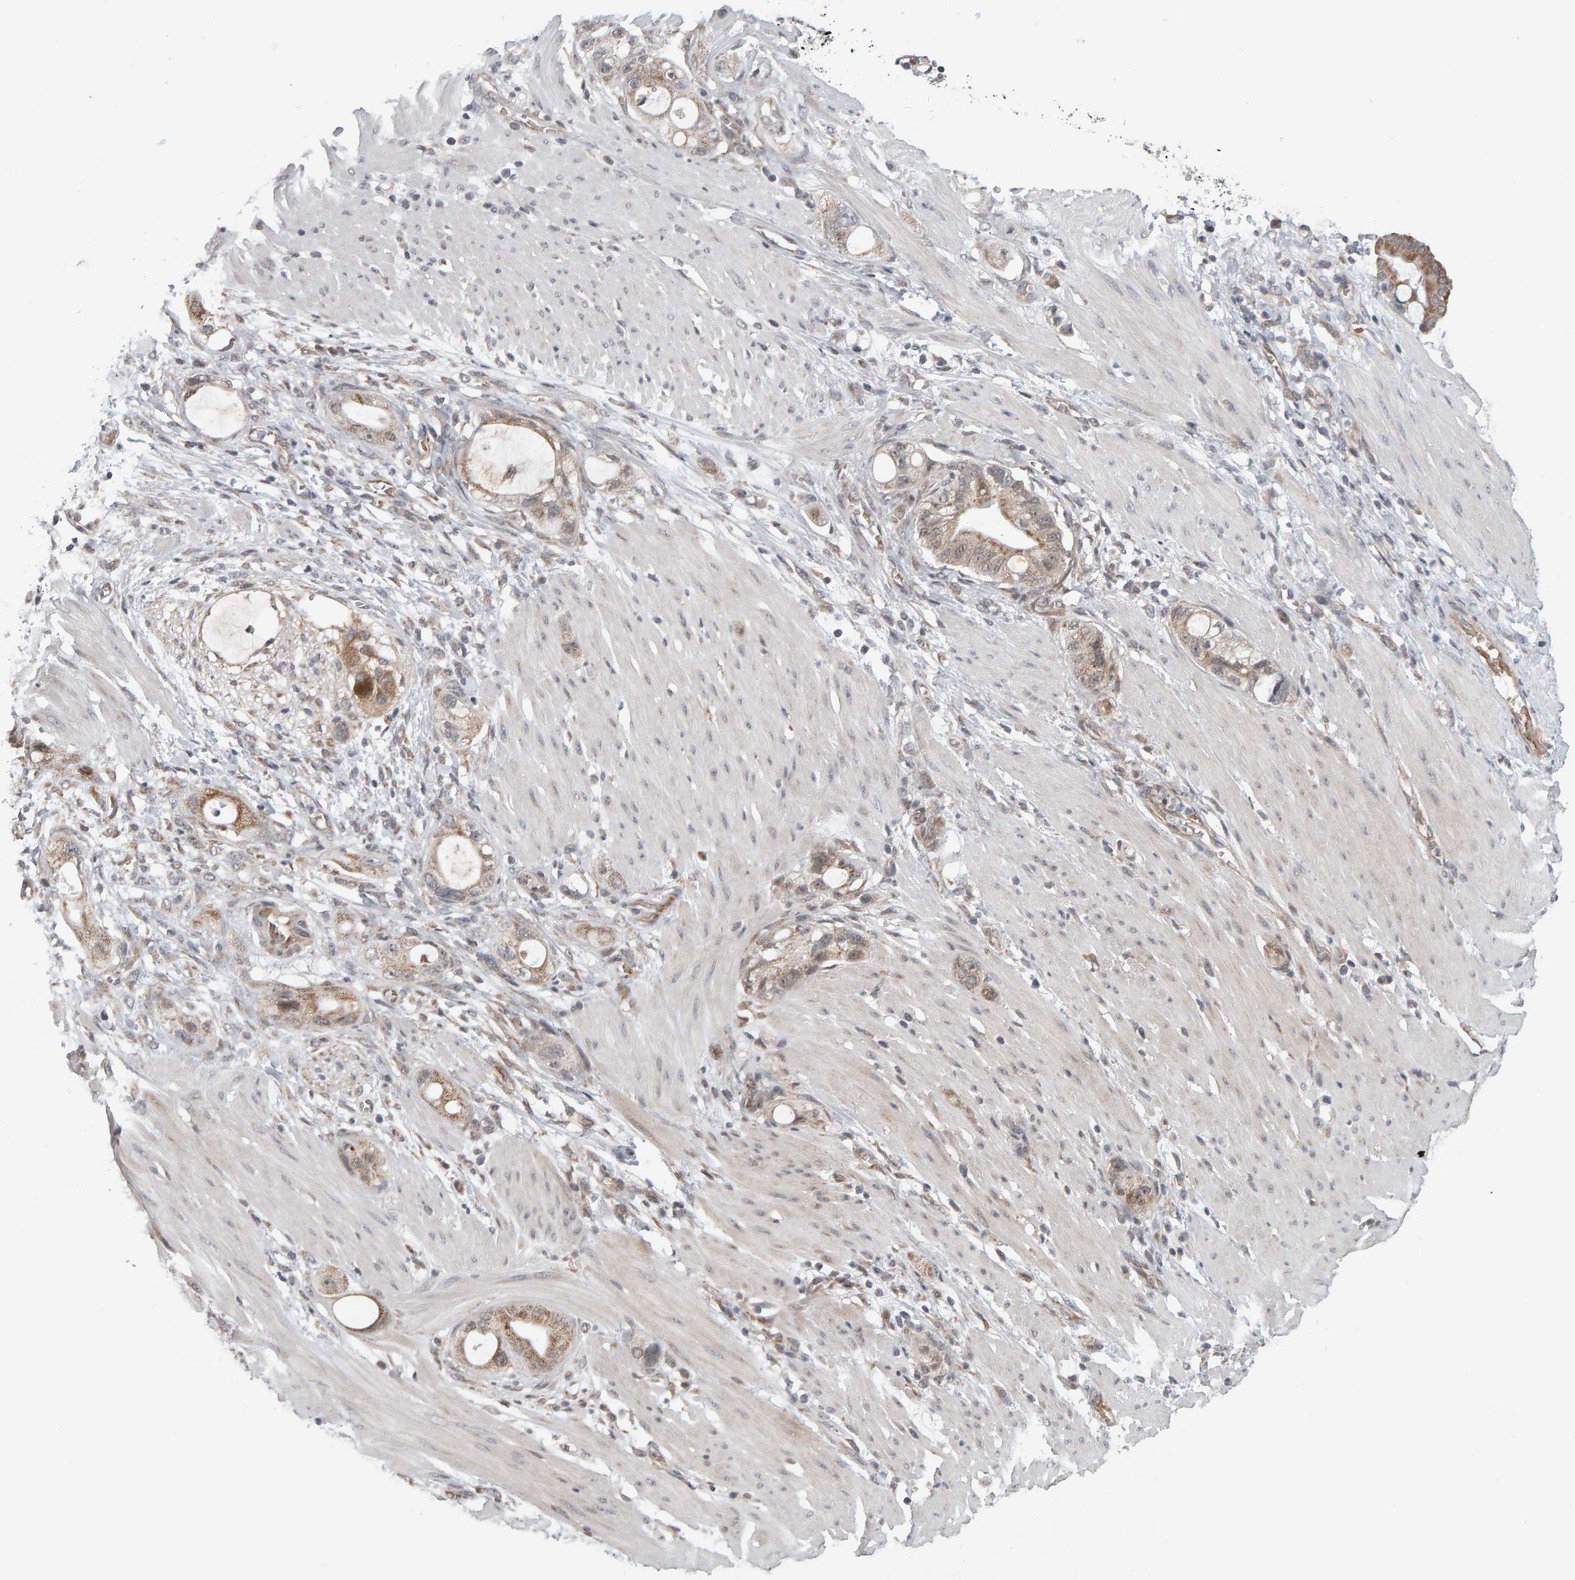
{"staining": {"intensity": "moderate", "quantity": "25%-75%", "location": "cytoplasmic/membranous,nuclear"}, "tissue": "stomach cancer", "cell_type": "Tumor cells", "image_type": "cancer", "snomed": [{"axis": "morphology", "description": "Adenocarcinoma, NOS"}, {"axis": "topography", "description": "Stomach"}, {"axis": "topography", "description": "Stomach, lower"}], "caption": "Stomach adenocarcinoma tissue demonstrates moderate cytoplasmic/membranous and nuclear staining in approximately 25%-75% of tumor cells, visualized by immunohistochemistry. The staining was performed using DAB, with brown indicating positive protein expression. Nuclei are stained blue with hematoxylin.", "gene": "DAP3", "patient": {"sex": "female", "age": 48}}